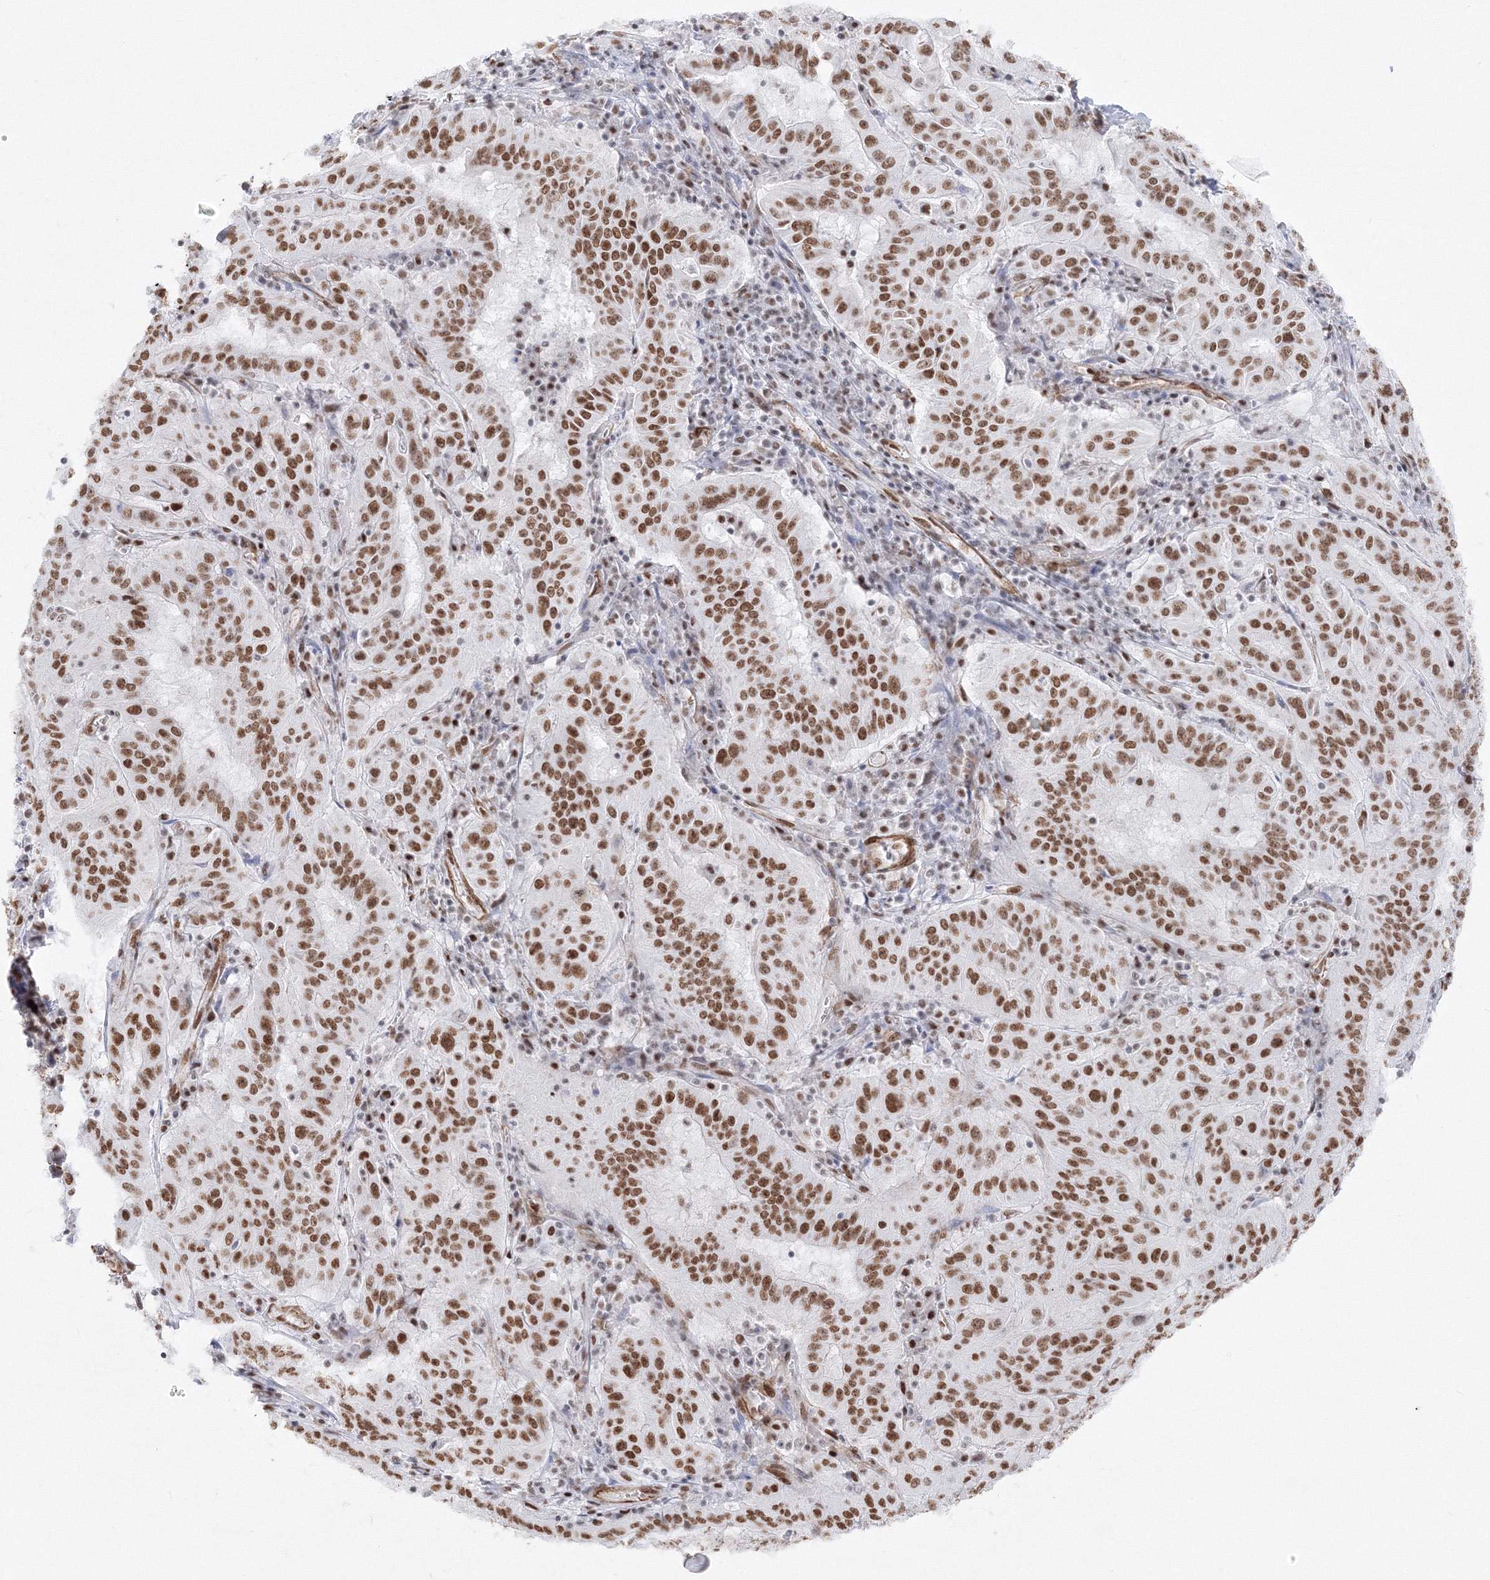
{"staining": {"intensity": "moderate", "quantity": ">75%", "location": "nuclear"}, "tissue": "pancreatic cancer", "cell_type": "Tumor cells", "image_type": "cancer", "snomed": [{"axis": "morphology", "description": "Adenocarcinoma, NOS"}, {"axis": "topography", "description": "Pancreas"}], "caption": "A brown stain highlights moderate nuclear staining of a protein in adenocarcinoma (pancreatic) tumor cells.", "gene": "ZNF638", "patient": {"sex": "male", "age": 63}}